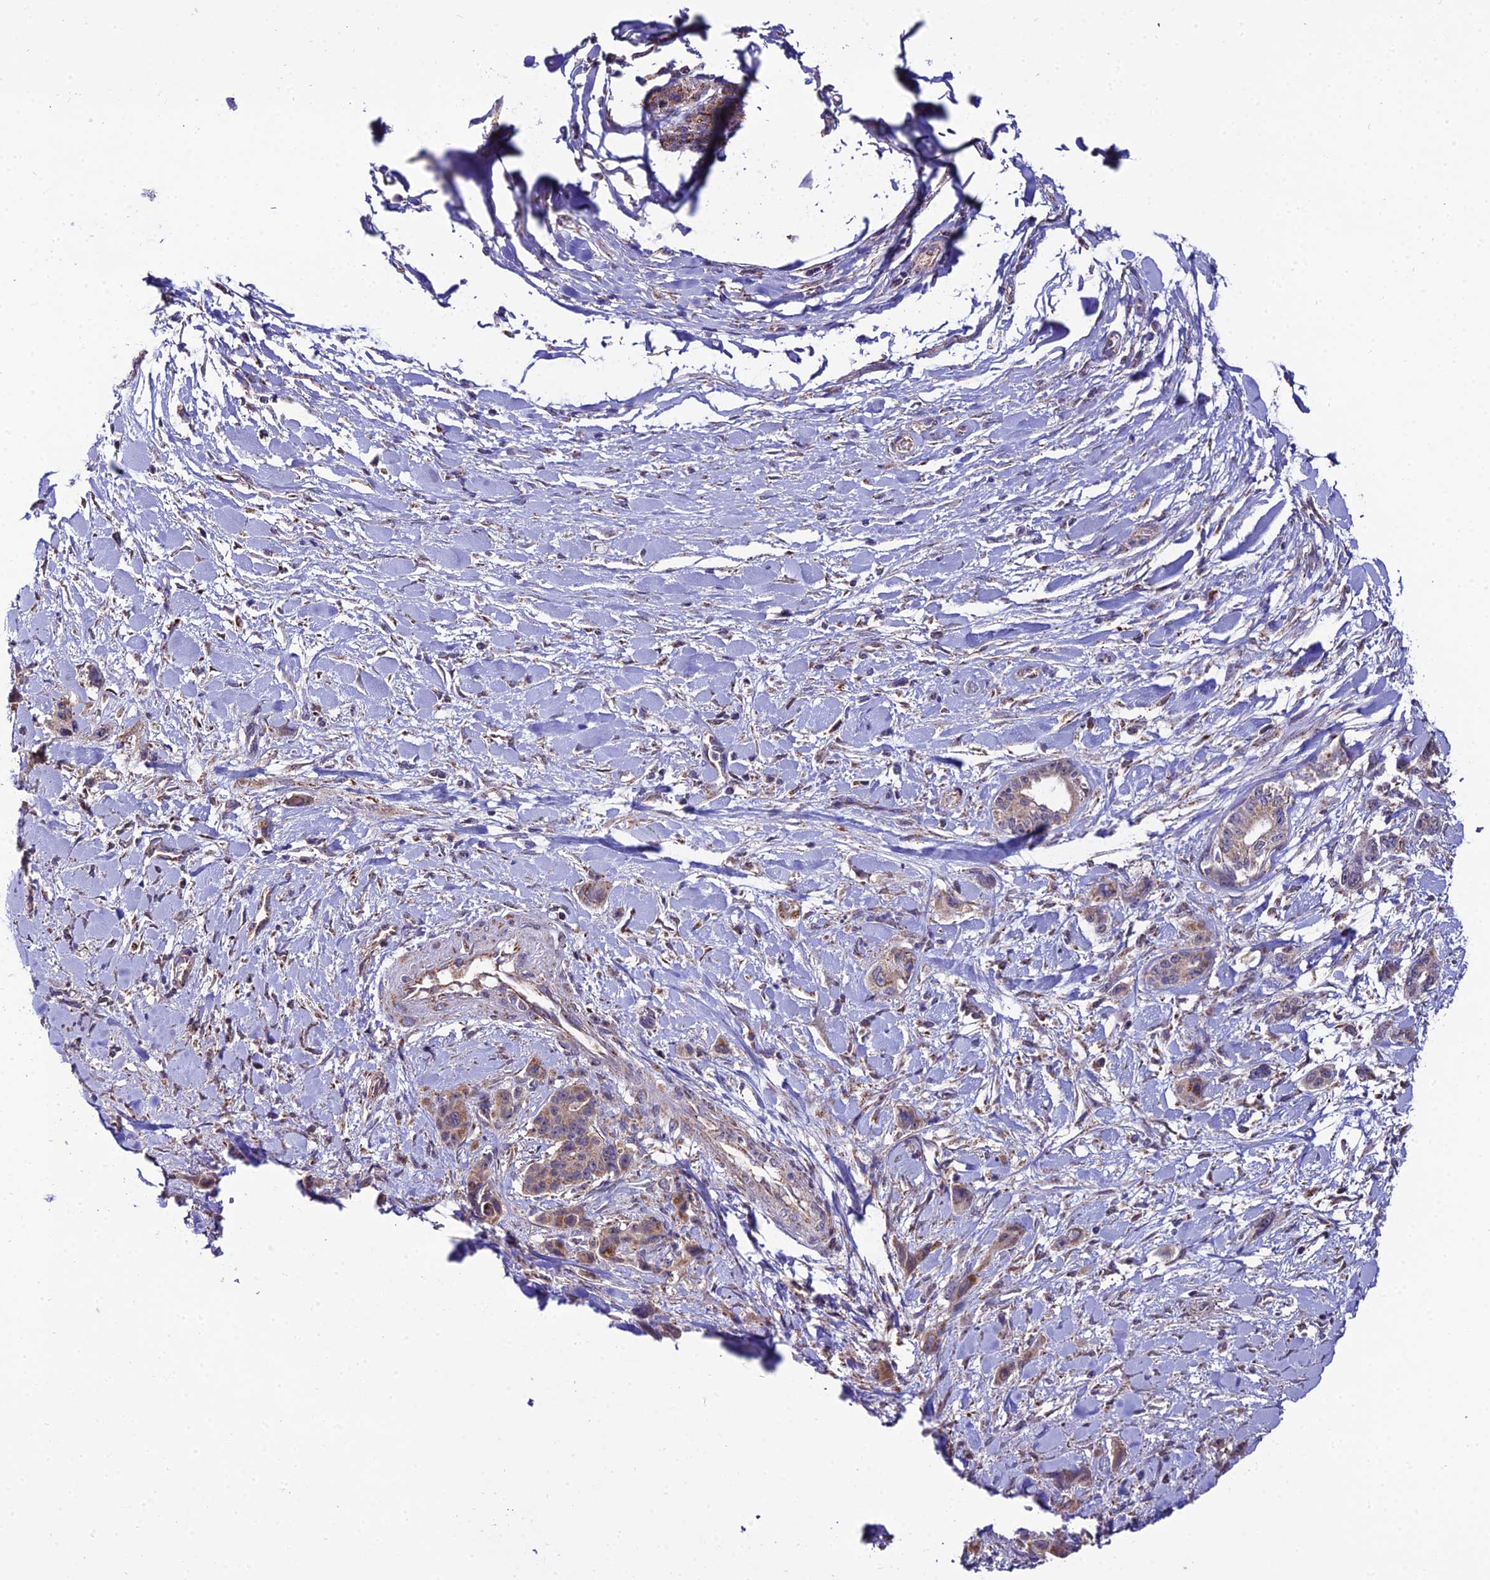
{"staining": {"intensity": "weak", "quantity": "25%-75%", "location": "cytoplasmic/membranous"}, "tissue": "pancreatic cancer", "cell_type": "Tumor cells", "image_type": "cancer", "snomed": [{"axis": "morphology", "description": "Adenocarcinoma, NOS"}, {"axis": "topography", "description": "Pancreas"}], "caption": "About 25%-75% of tumor cells in pancreatic cancer (adenocarcinoma) demonstrate weak cytoplasmic/membranous protein staining as visualized by brown immunohistochemical staining.", "gene": "PSMD2", "patient": {"sex": "male", "age": 46}}